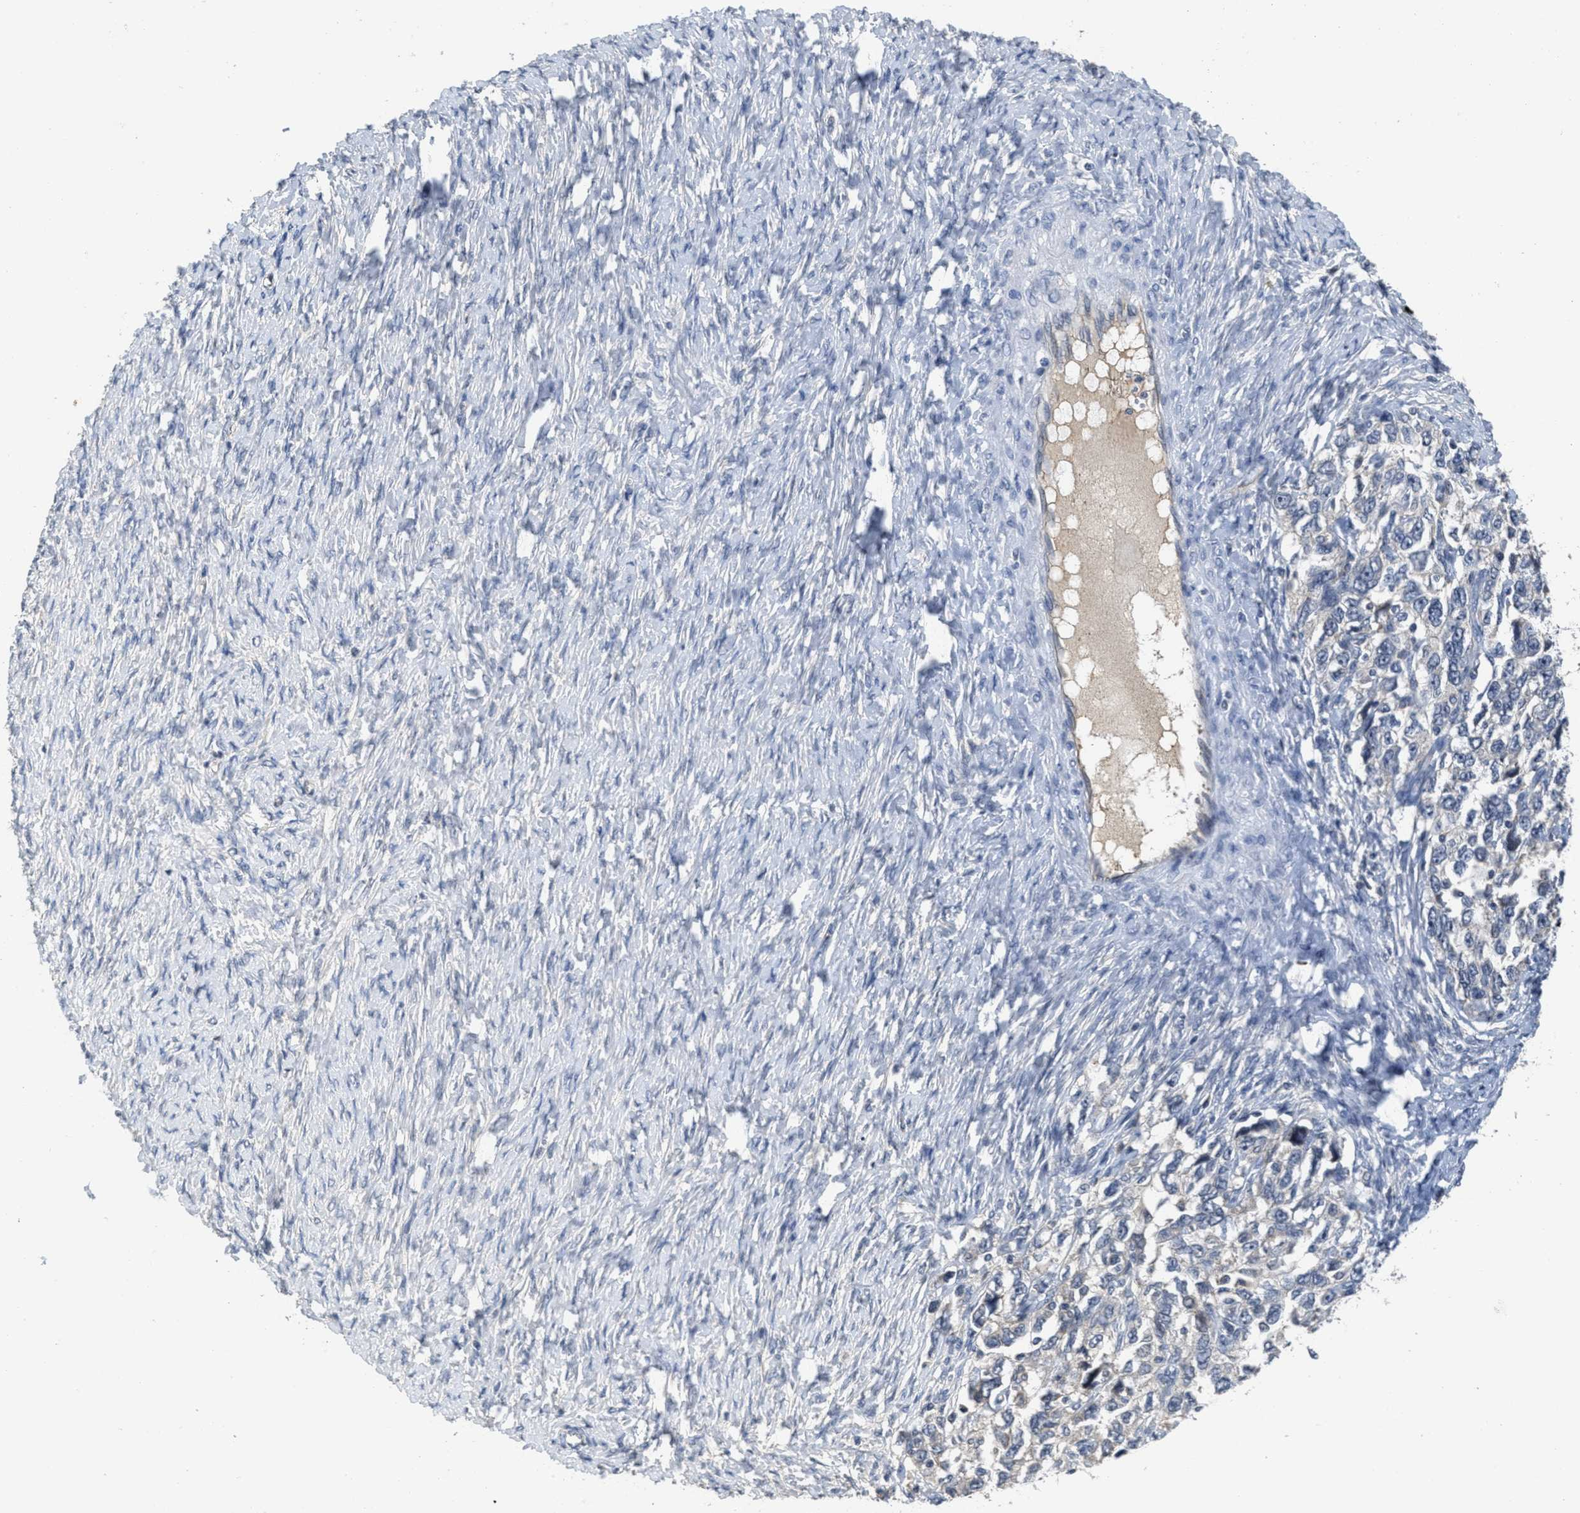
{"staining": {"intensity": "negative", "quantity": "none", "location": "none"}, "tissue": "ovarian cancer", "cell_type": "Tumor cells", "image_type": "cancer", "snomed": [{"axis": "morphology", "description": "Carcinoma, NOS"}, {"axis": "morphology", "description": "Cystadenocarcinoma, serous, NOS"}, {"axis": "topography", "description": "Ovary"}], "caption": "This is an immunohistochemistry (IHC) micrograph of ovarian serous cystadenocarcinoma. There is no positivity in tumor cells.", "gene": "ANGPT1", "patient": {"sex": "female", "age": 69}}